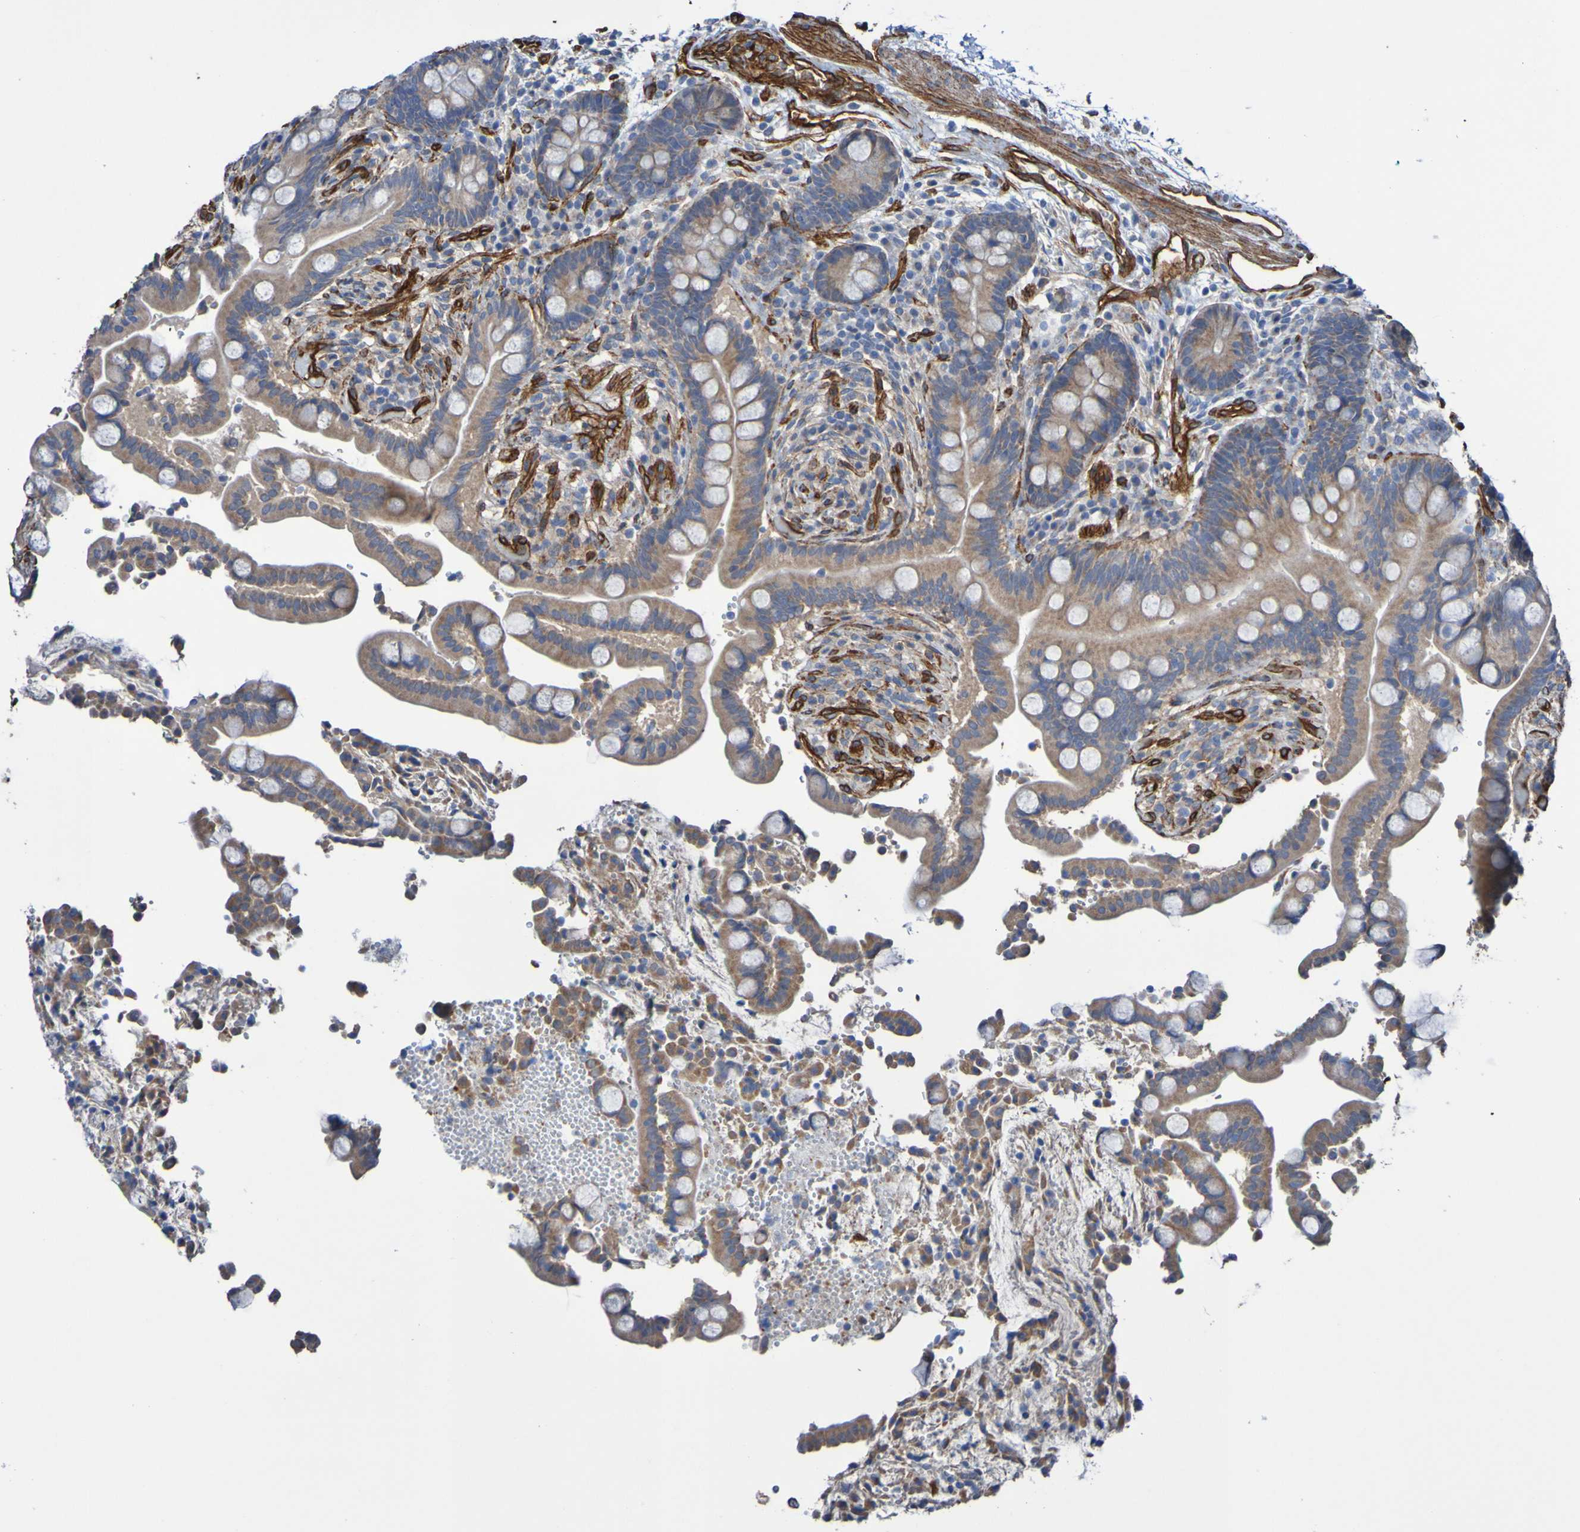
{"staining": {"intensity": "strong", "quantity": ">75%", "location": "nuclear"}, "tissue": "colon", "cell_type": "Endothelial cells", "image_type": "normal", "snomed": [{"axis": "morphology", "description": "Normal tissue, NOS"}, {"axis": "topography", "description": "Colon"}], "caption": "An immunohistochemistry photomicrograph of unremarkable tissue is shown. Protein staining in brown shows strong nuclear positivity in colon within endothelial cells.", "gene": "ELMOD3", "patient": {"sex": "male", "age": 73}}